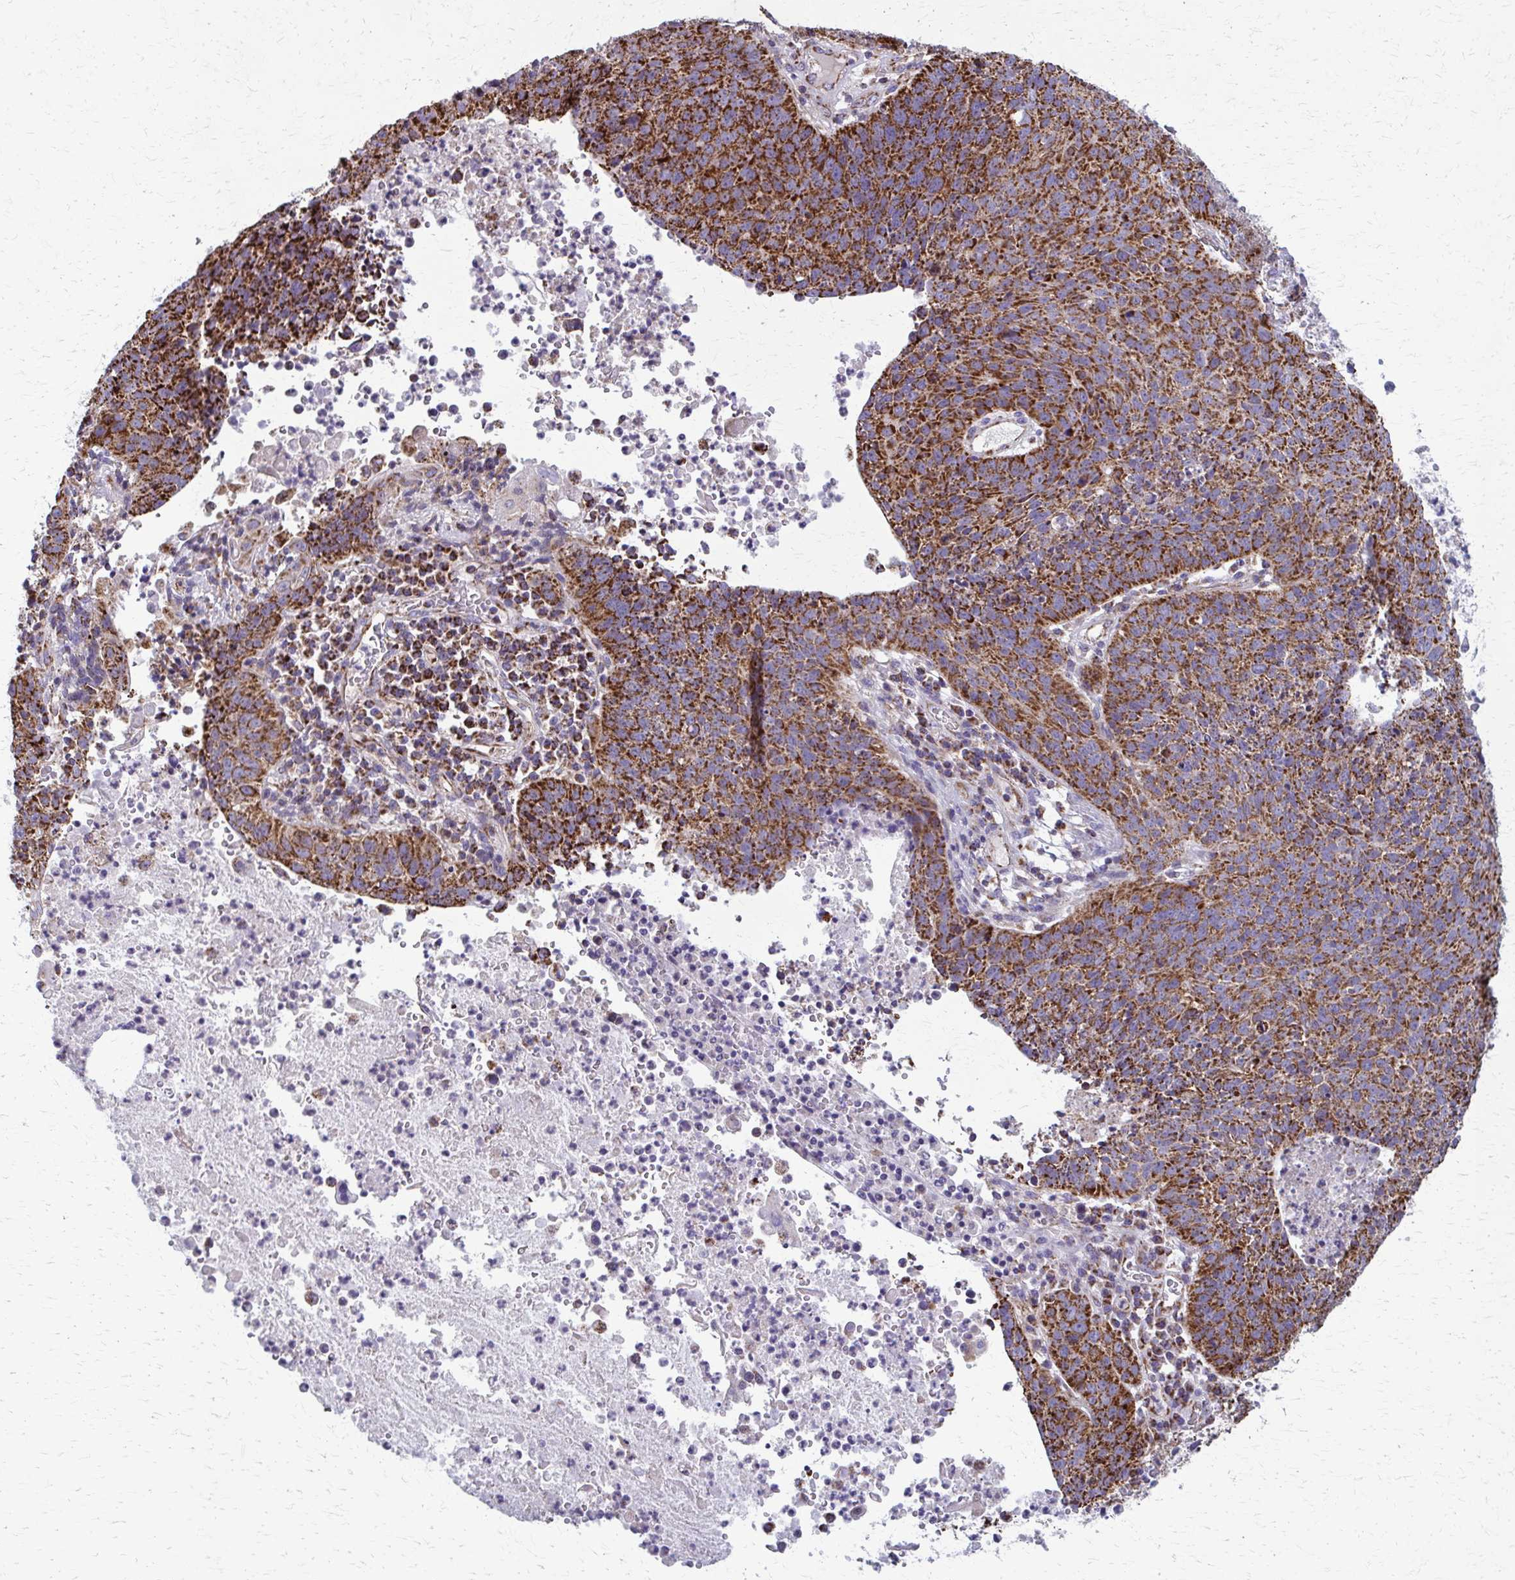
{"staining": {"intensity": "strong", "quantity": ">75%", "location": "cytoplasmic/membranous"}, "tissue": "lung cancer", "cell_type": "Tumor cells", "image_type": "cancer", "snomed": [{"axis": "morphology", "description": "Squamous cell carcinoma, NOS"}, {"axis": "topography", "description": "Lung"}], "caption": "This is an image of immunohistochemistry (IHC) staining of lung cancer (squamous cell carcinoma), which shows strong positivity in the cytoplasmic/membranous of tumor cells.", "gene": "TVP23A", "patient": {"sex": "male", "age": 63}}